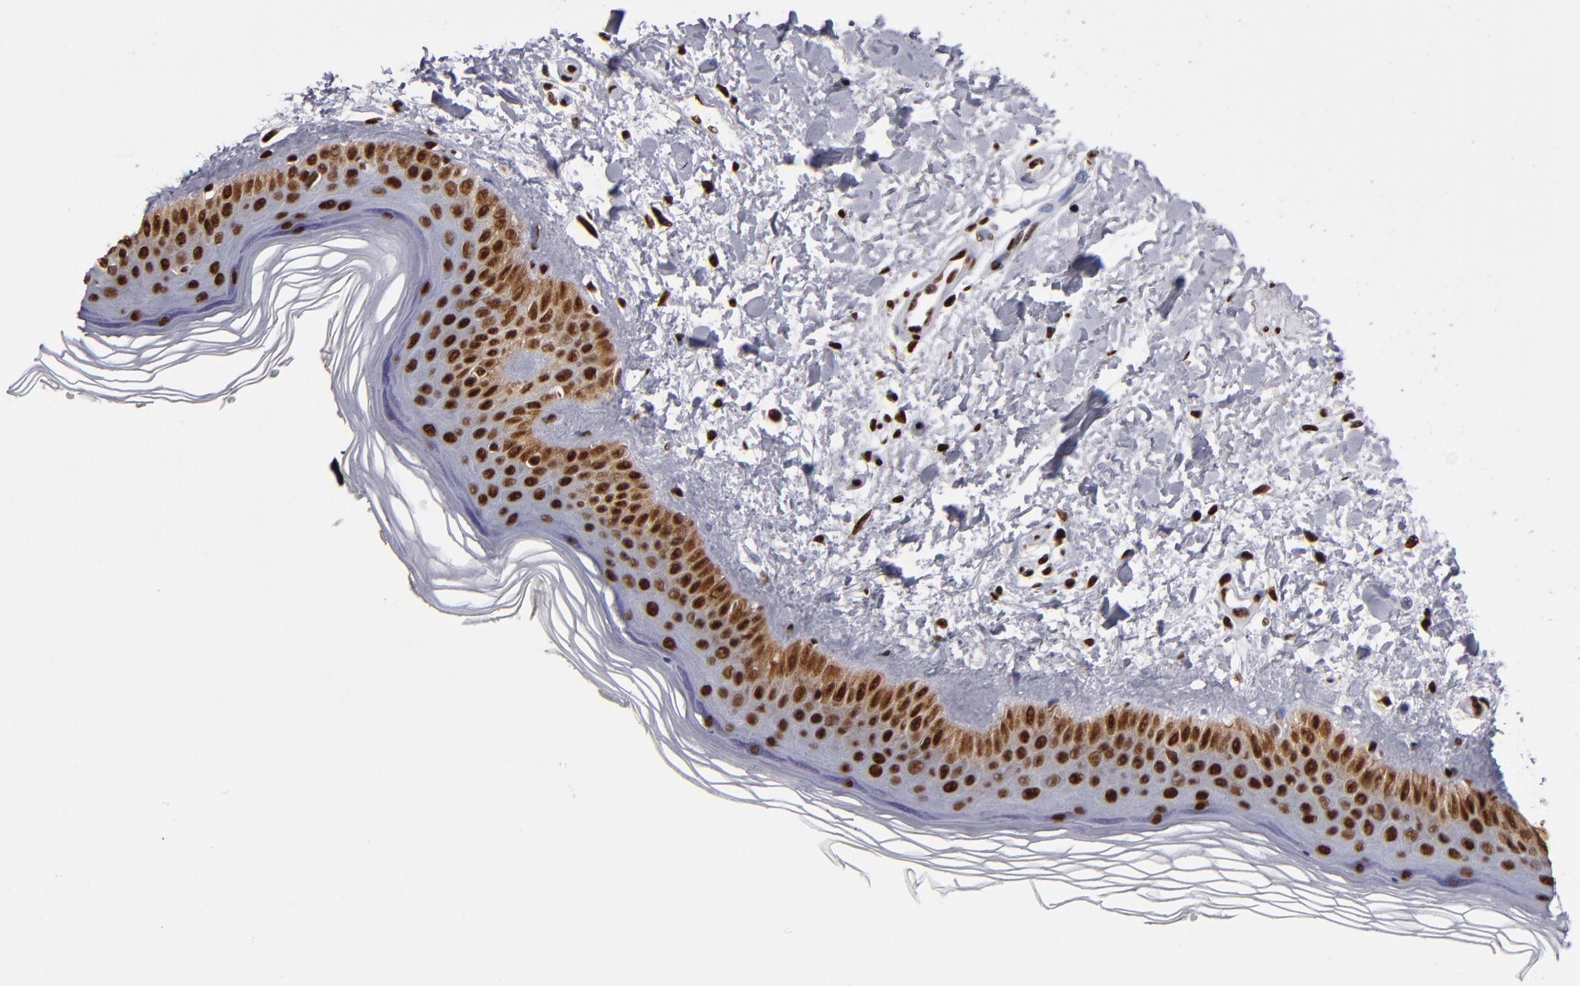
{"staining": {"intensity": "strong", "quantity": ">75%", "location": "nuclear"}, "tissue": "skin", "cell_type": "Fibroblasts", "image_type": "normal", "snomed": [{"axis": "morphology", "description": "Normal tissue, NOS"}, {"axis": "topography", "description": "Skin"}], "caption": "Immunohistochemical staining of normal skin displays >75% levels of strong nuclear protein expression in approximately >75% of fibroblasts. The staining was performed using DAB, with brown indicating positive protein expression. Nuclei are stained blue with hematoxylin.", "gene": "MRE11", "patient": {"sex": "female", "age": 19}}